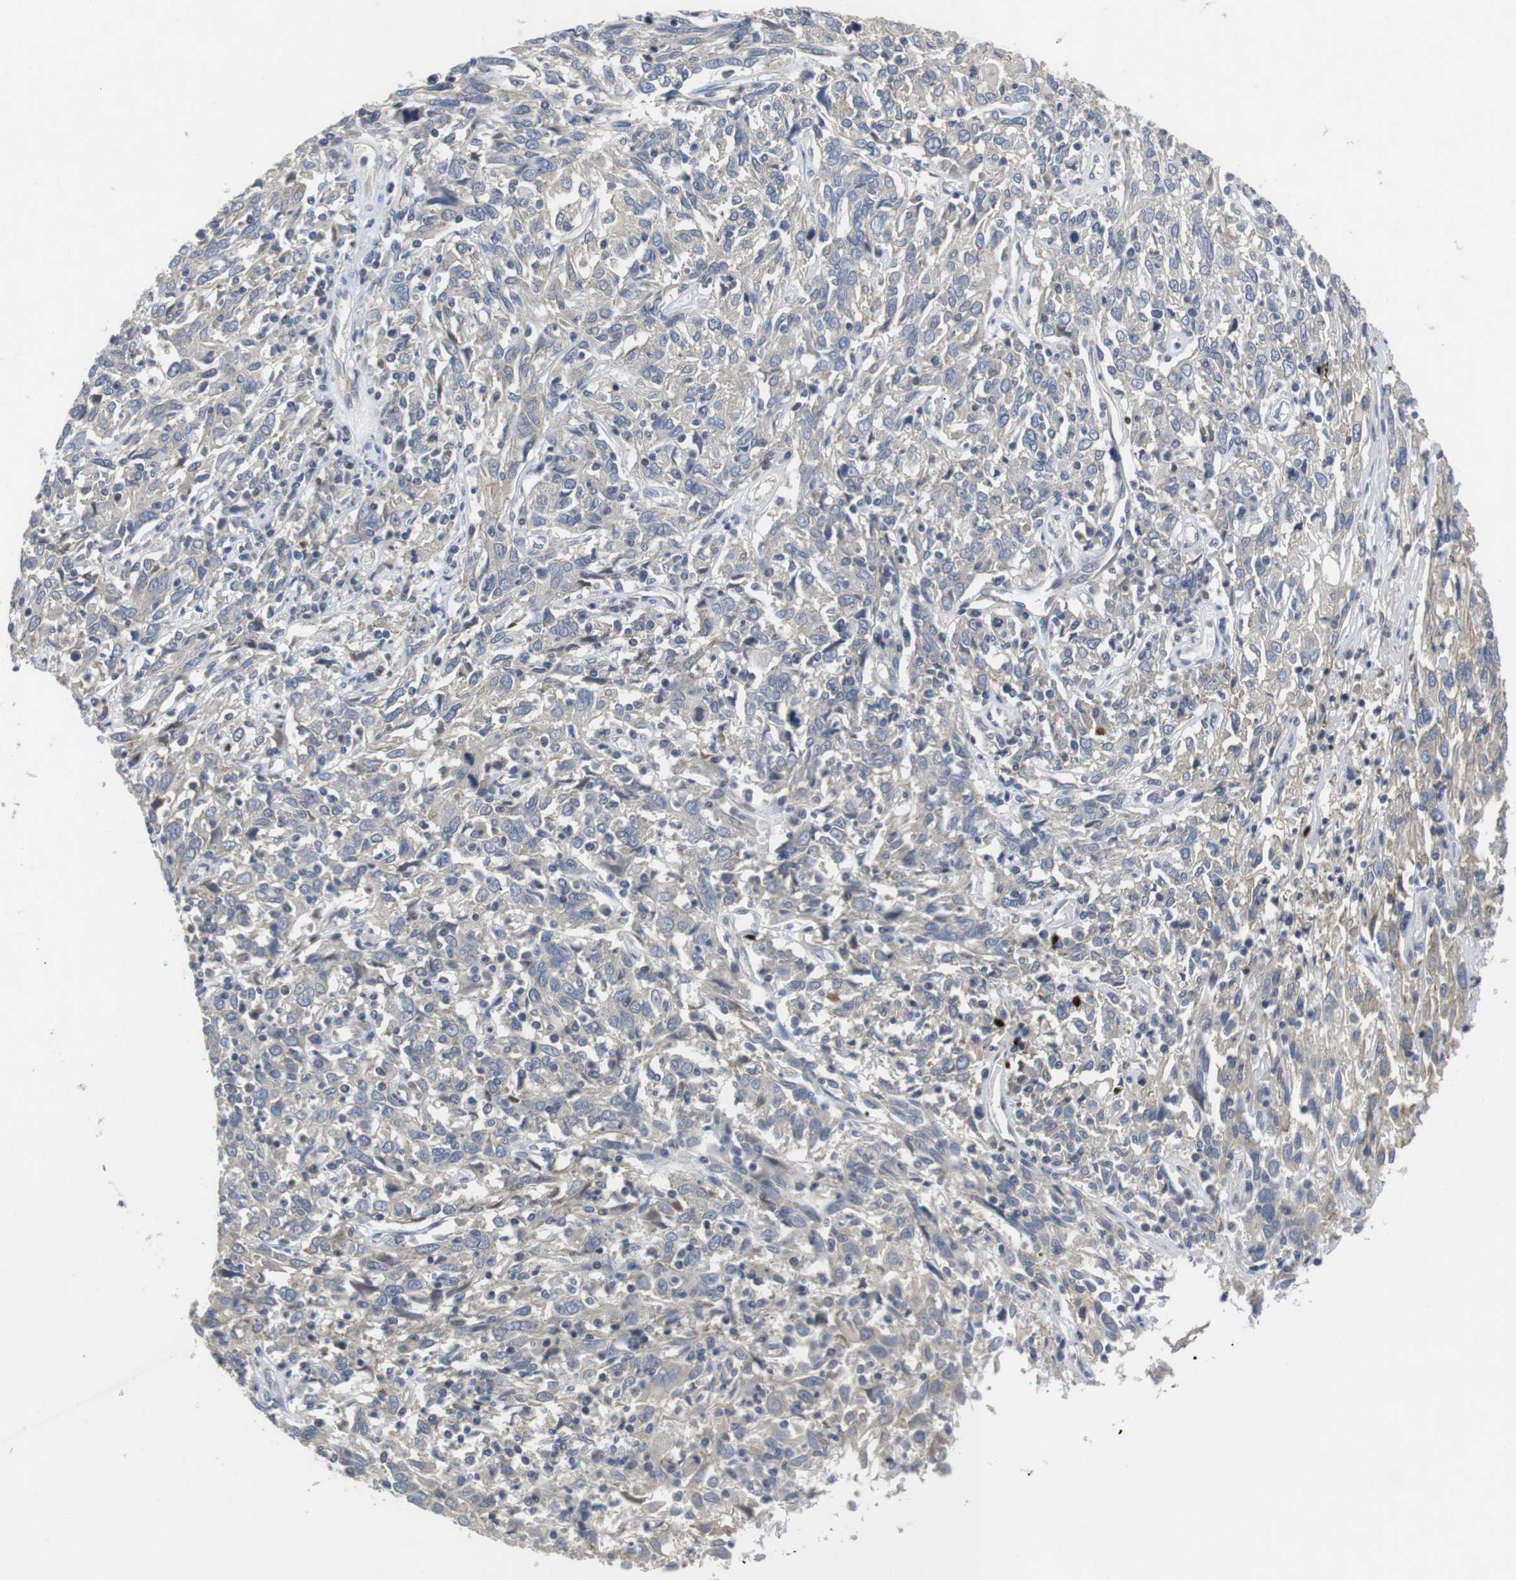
{"staining": {"intensity": "negative", "quantity": "none", "location": "none"}, "tissue": "cervical cancer", "cell_type": "Tumor cells", "image_type": "cancer", "snomed": [{"axis": "morphology", "description": "Squamous cell carcinoma, NOS"}, {"axis": "topography", "description": "Cervix"}], "caption": "IHC image of cervical squamous cell carcinoma stained for a protein (brown), which displays no staining in tumor cells.", "gene": "NECTIN1", "patient": {"sex": "female", "age": 46}}